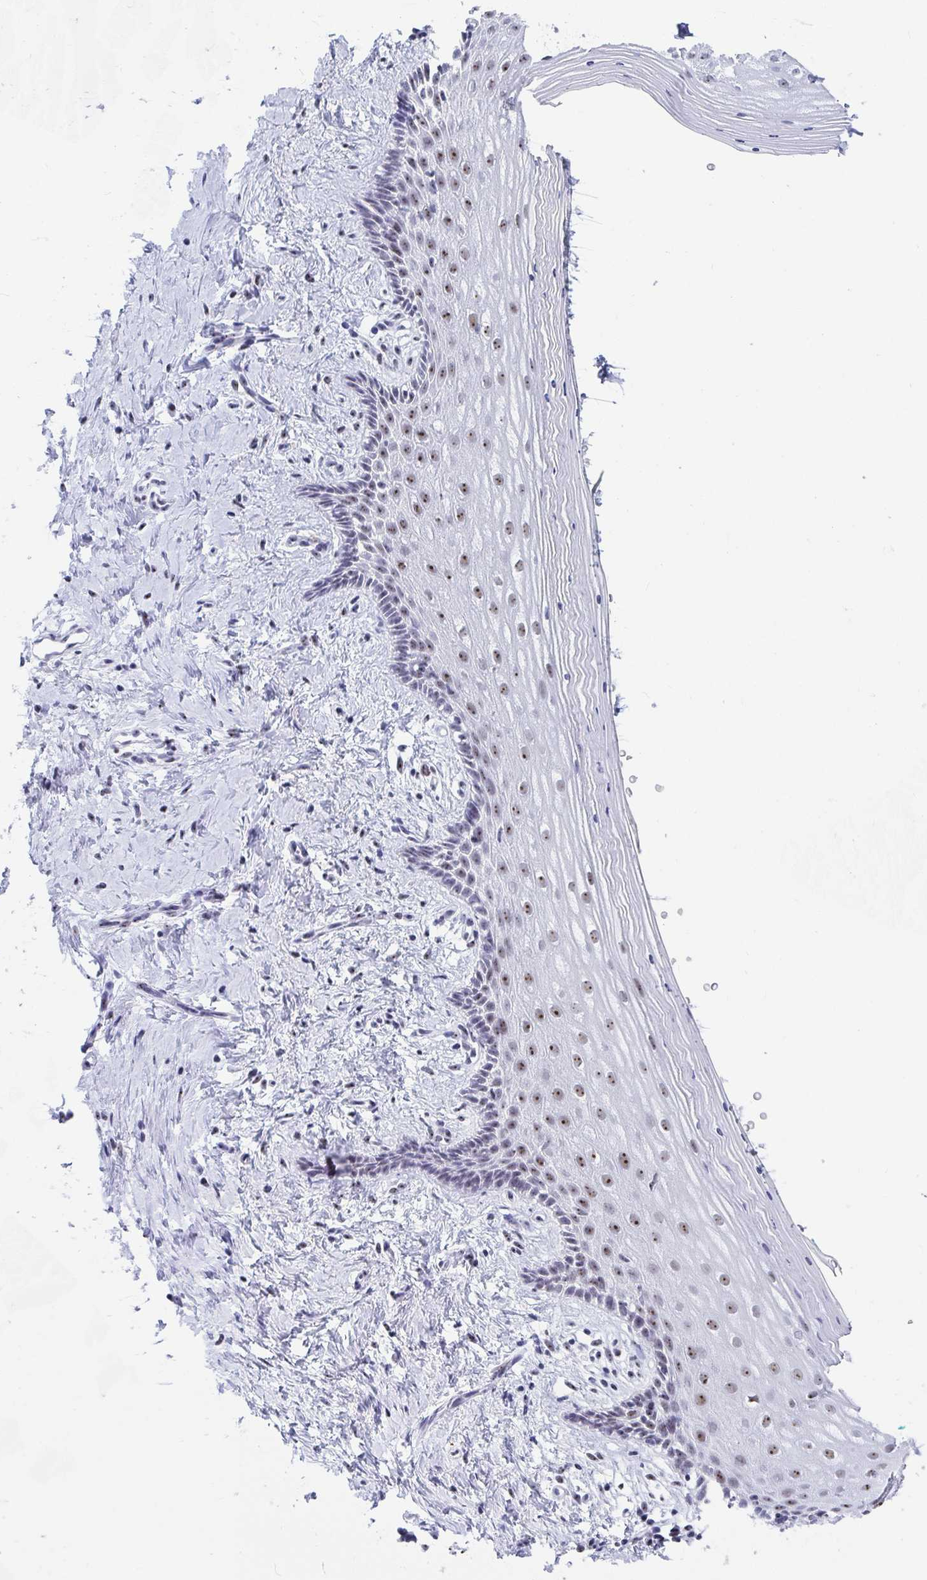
{"staining": {"intensity": "moderate", "quantity": "25%-75%", "location": "nuclear"}, "tissue": "vagina", "cell_type": "Squamous epithelial cells", "image_type": "normal", "snomed": [{"axis": "morphology", "description": "Normal tissue, NOS"}, {"axis": "topography", "description": "Vagina"}], "caption": "Immunohistochemistry staining of normal vagina, which reveals medium levels of moderate nuclear positivity in approximately 25%-75% of squamous epithelial cells indicating moderate nuclear protein positivity. The staining was performed using DAB (brown) for protein detection and nuclei were counterstained in hematoxylin (blue).", "gene": "SIRT7", "patient": {"sex": "female", "age": 42}}